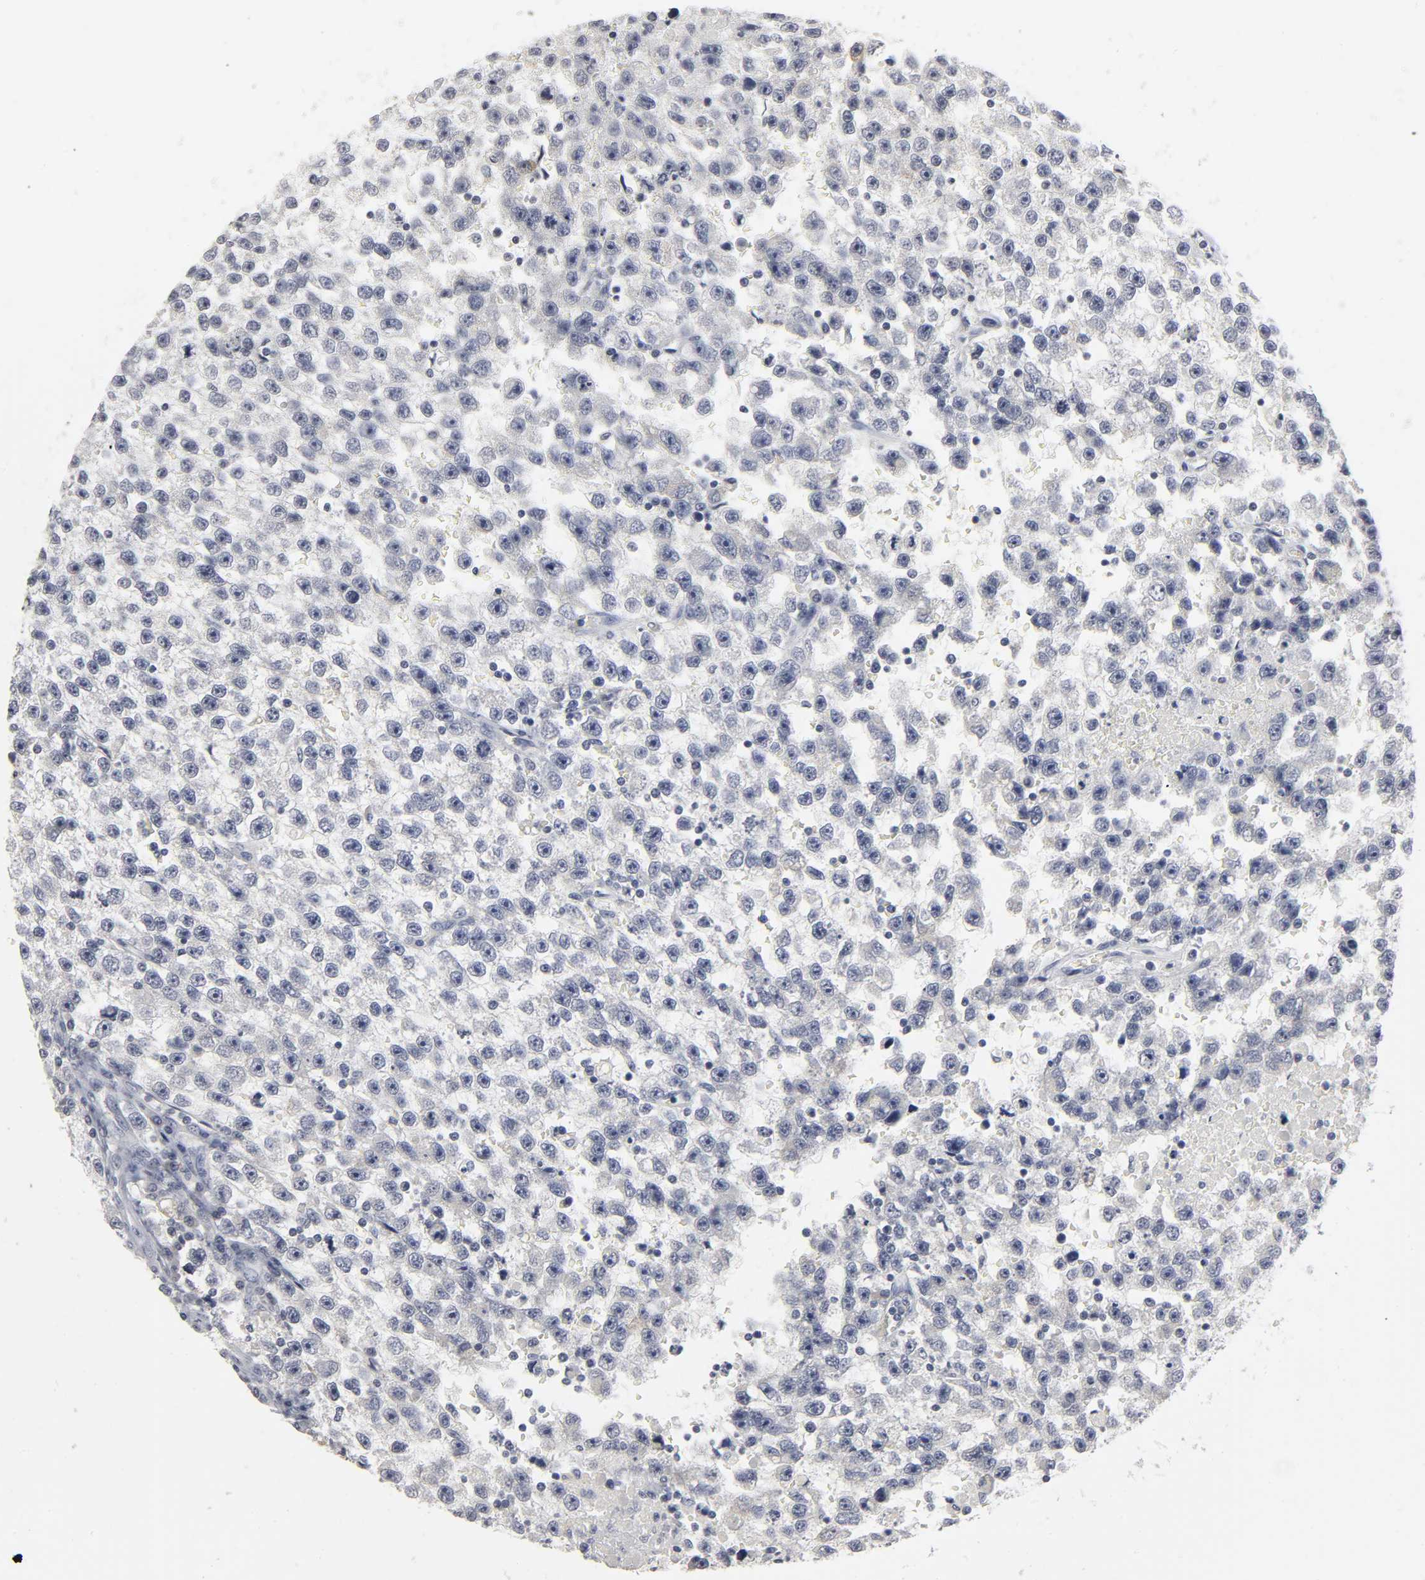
{"staining": {"intensity": "negative", "quantity": "none", "location": "none"}, "tissue": "testis cancer", "cell_type": "Tumor cells", "image_type": "cancer", "snomed": [{"axis": "morphology", "description": "Seminoma, NOS"}, {"axis": "topography", "description": "Testis"}], "caption": "Immunohistochemical staining of testis seminoma reveals no significant staining in tumor cells.", "gene": "TCAP", "patient": {"sex": "male", "age": 33}}